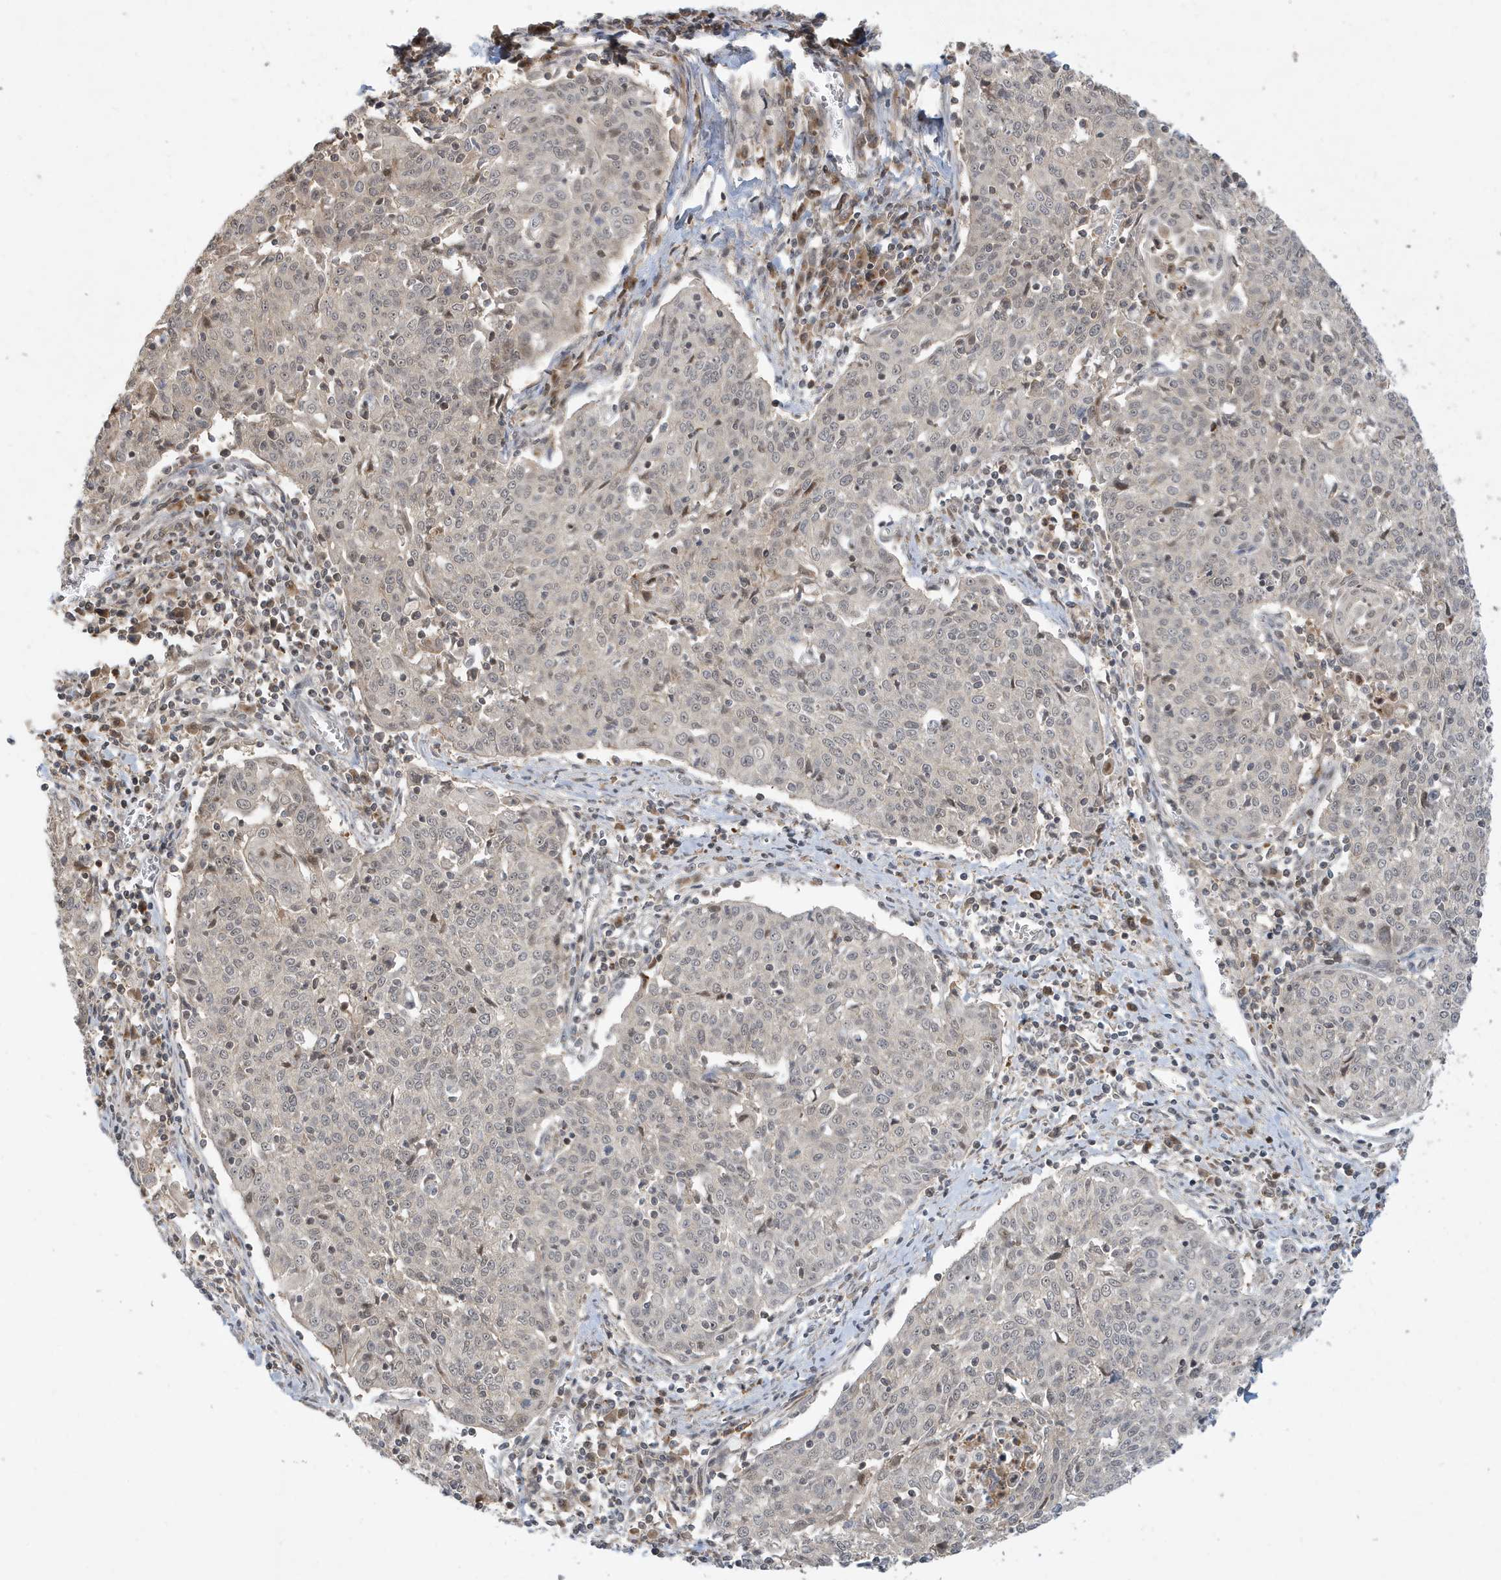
{"staining": {"intensity": "weak", "quantity": "<25%", "location": "cytoplasmic/membranous"}, "tissue": "cervical cancer", "cell_type": "Tumor cells", "image_type": "cancer", "snomed": [{"axis": "morphology", "description": "Squamous cell carcinoma, NOS"}, {"axis": "topography", "description": "Cervix"}], "caption": "Histopathology image shows no significant protein expression in tumor cells of squamous cell carcinoma (cervical).", "gene": "PRRT3", "patient": {"sex": "female", "age": 48}}